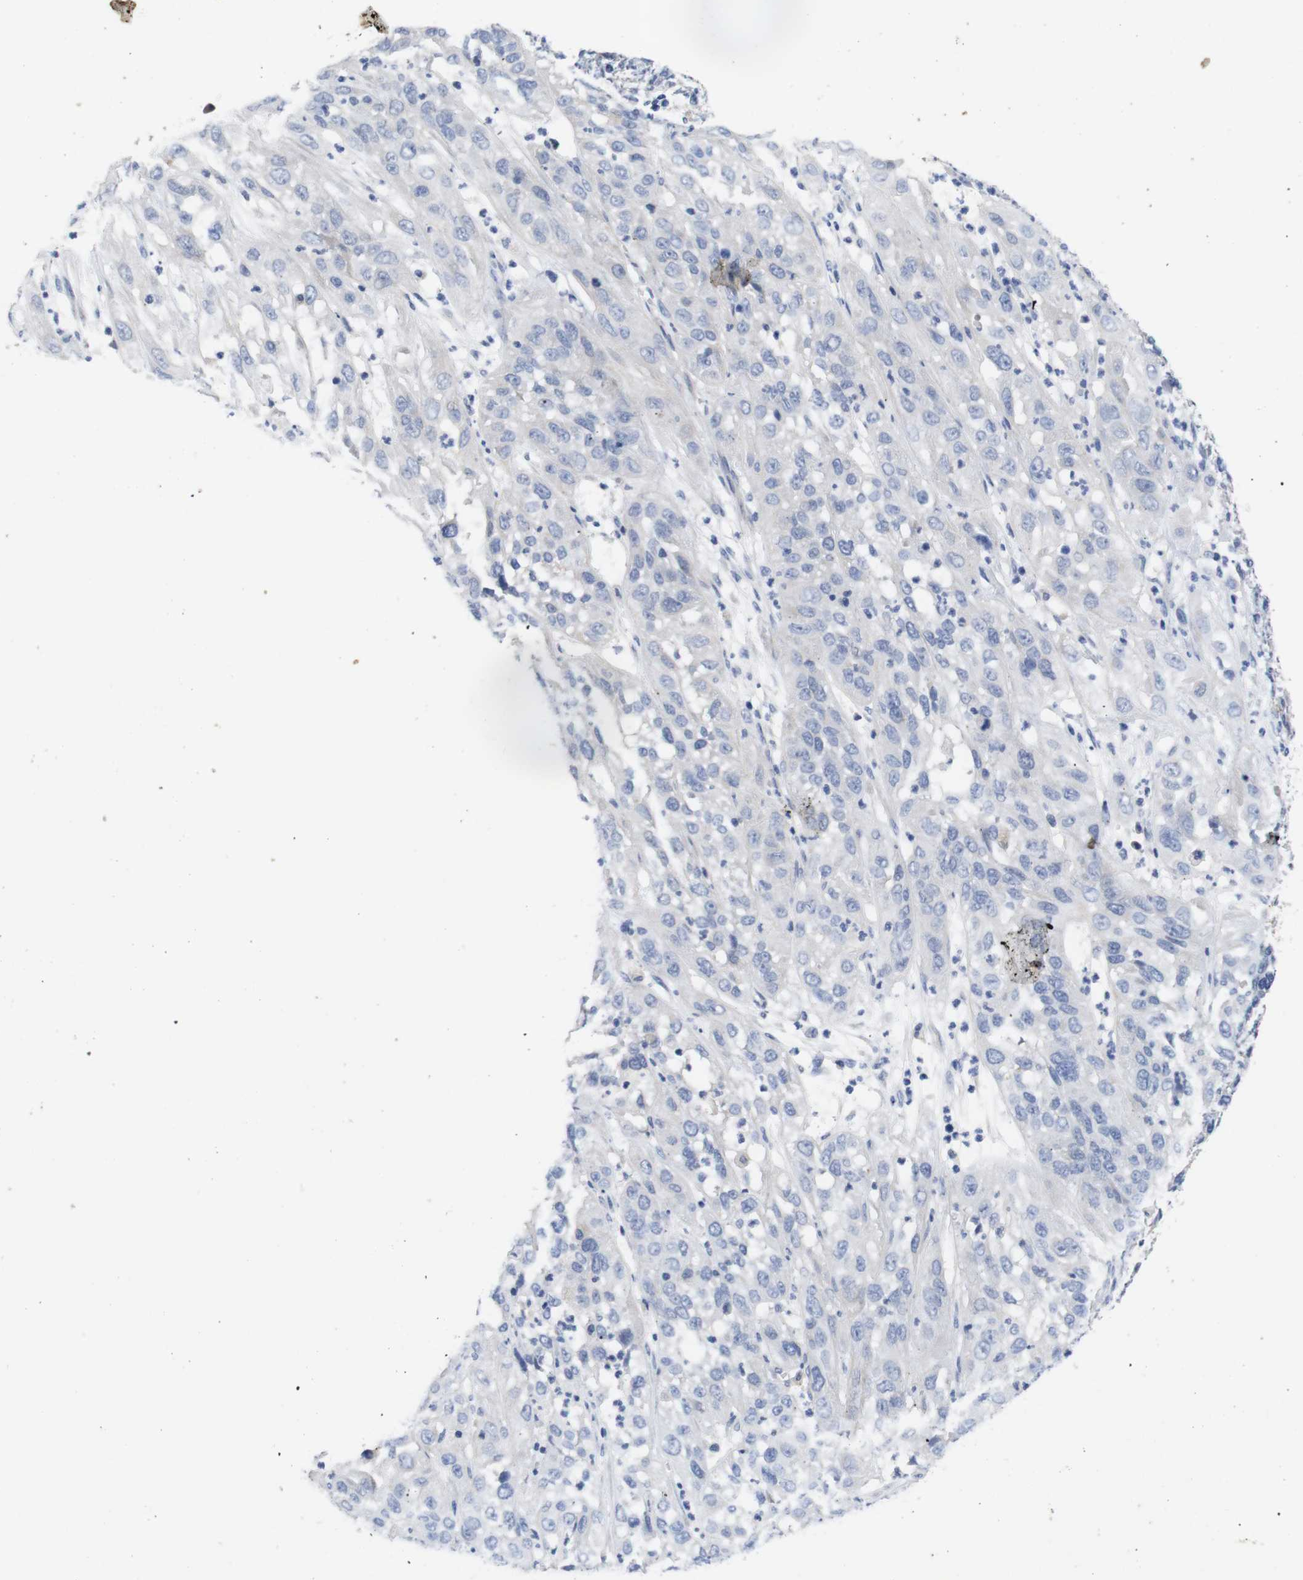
{"staining": {"intensity": "negative", "quantity": "none", "location": "none"}, "tissue": "cervical cancer", "cell_type": "Tumor cells", "image_type": "cancer", "snomed": [{"axis": "morphology", "description": "Squamous cell carcinoma, NOS"}, {"axis": "topography", "description": "Cervix"}], "caption": "Cervical cancer (squamous cell carcinoma) was stained to show a protein in brown. There is no significant expression in tumor cells.", "gene": "TNNI3", "patient": {"sex": "female", "age": 32}}